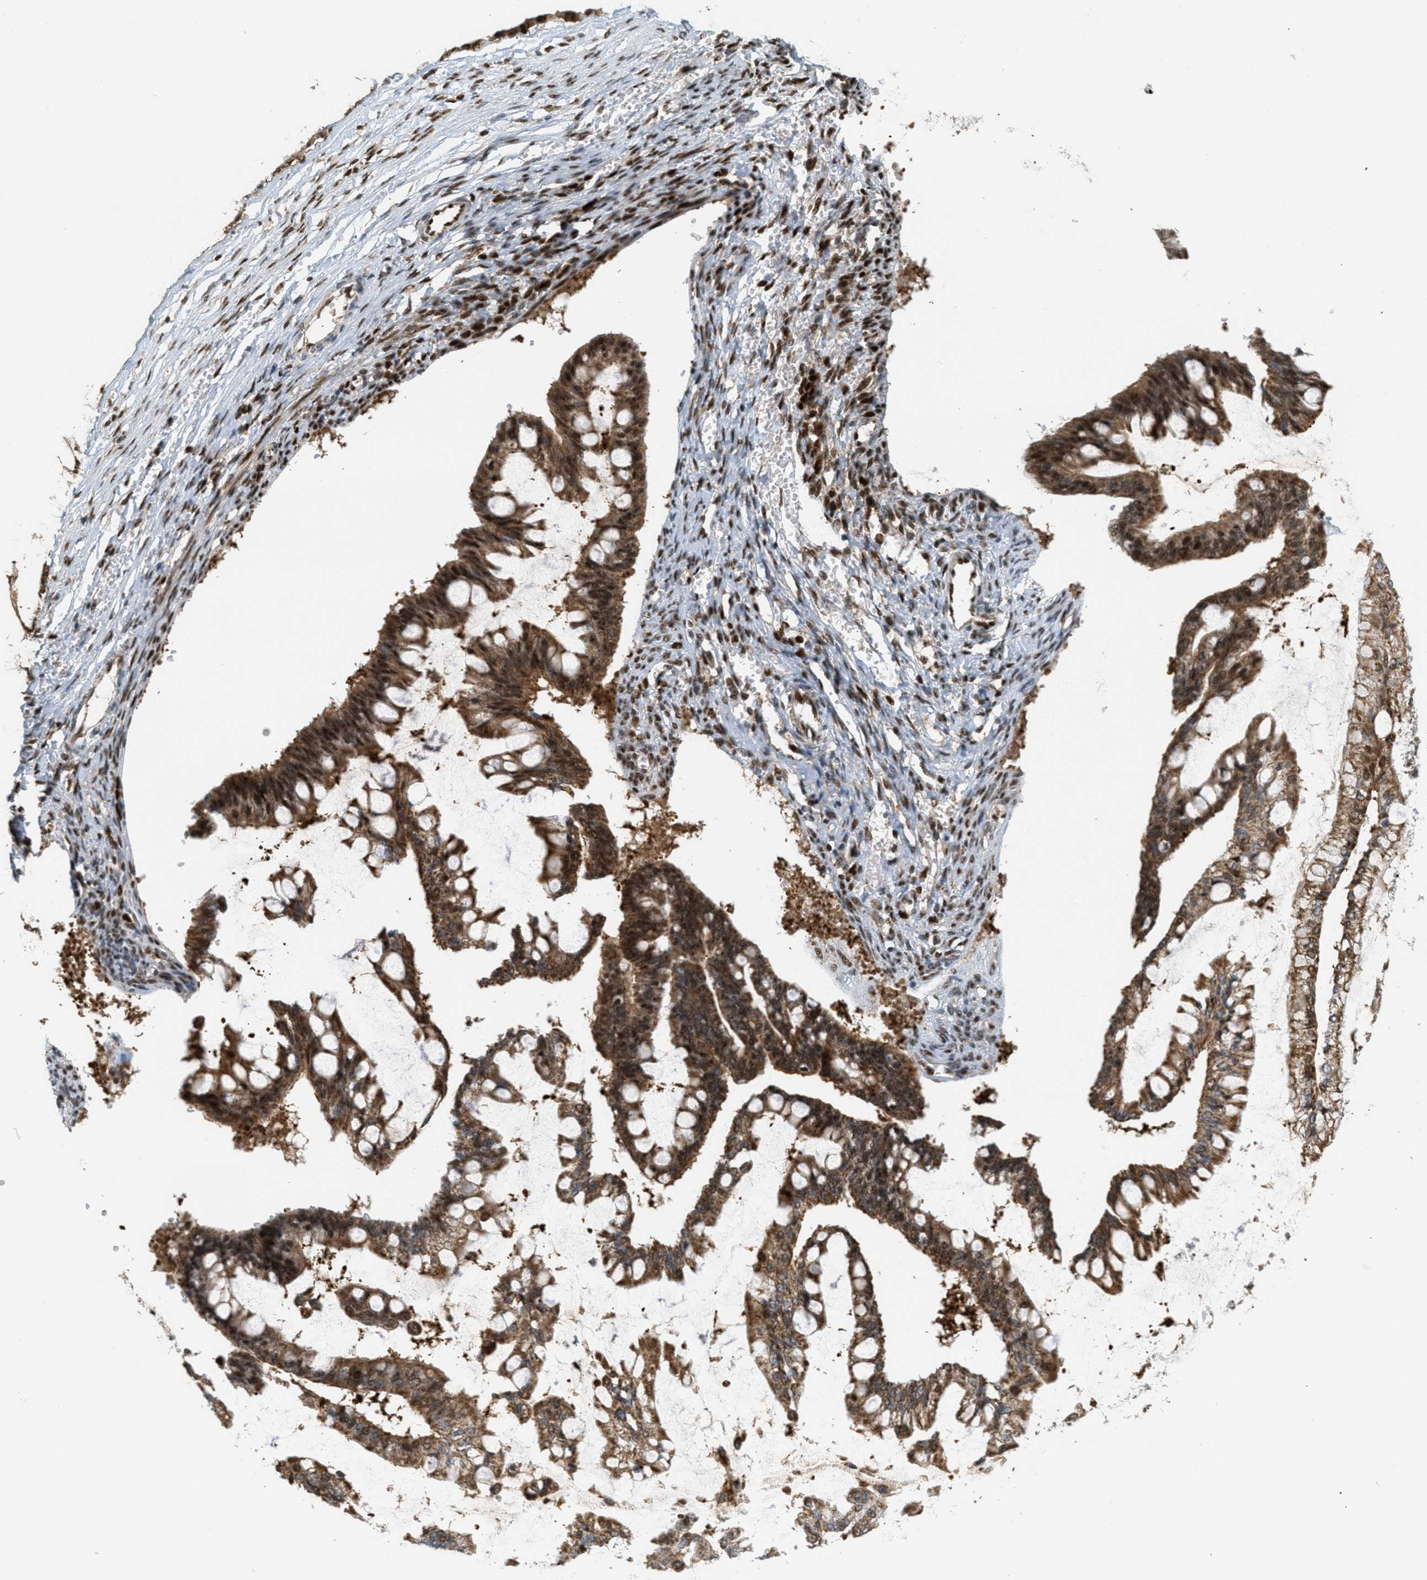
{"staining": {"intensity": "strong", "quantity": ">75%", "location": "cytoplasmic/membranous,nuclear"}, "tissue": "ovarian cancer", "cell_type": "Tumor cells", "image_type": "cancer", "snomed": [{"axis": "morphology", "description": "Cystadenocarcinoma, mucinous, NOS"}, {"axis": "topography", "description": "Ovary"}], "caption": "Immunohistochemistry (IHC) staining of ovarian cancer (mucinous cystadenocarcinoma), which shows high levels of strong cytoplasmic/membranous and nuclear expression in approximately >75% of tumor cells indicating strong cytoplasmic/membranous and nuclear protein positivity. The staining was performed using DAB (brown) for protein detection and nuclei were counterstained in hematoxylin (blue).", "gene": "TLK1", "patient": {"sex": "female", "age": 73}}